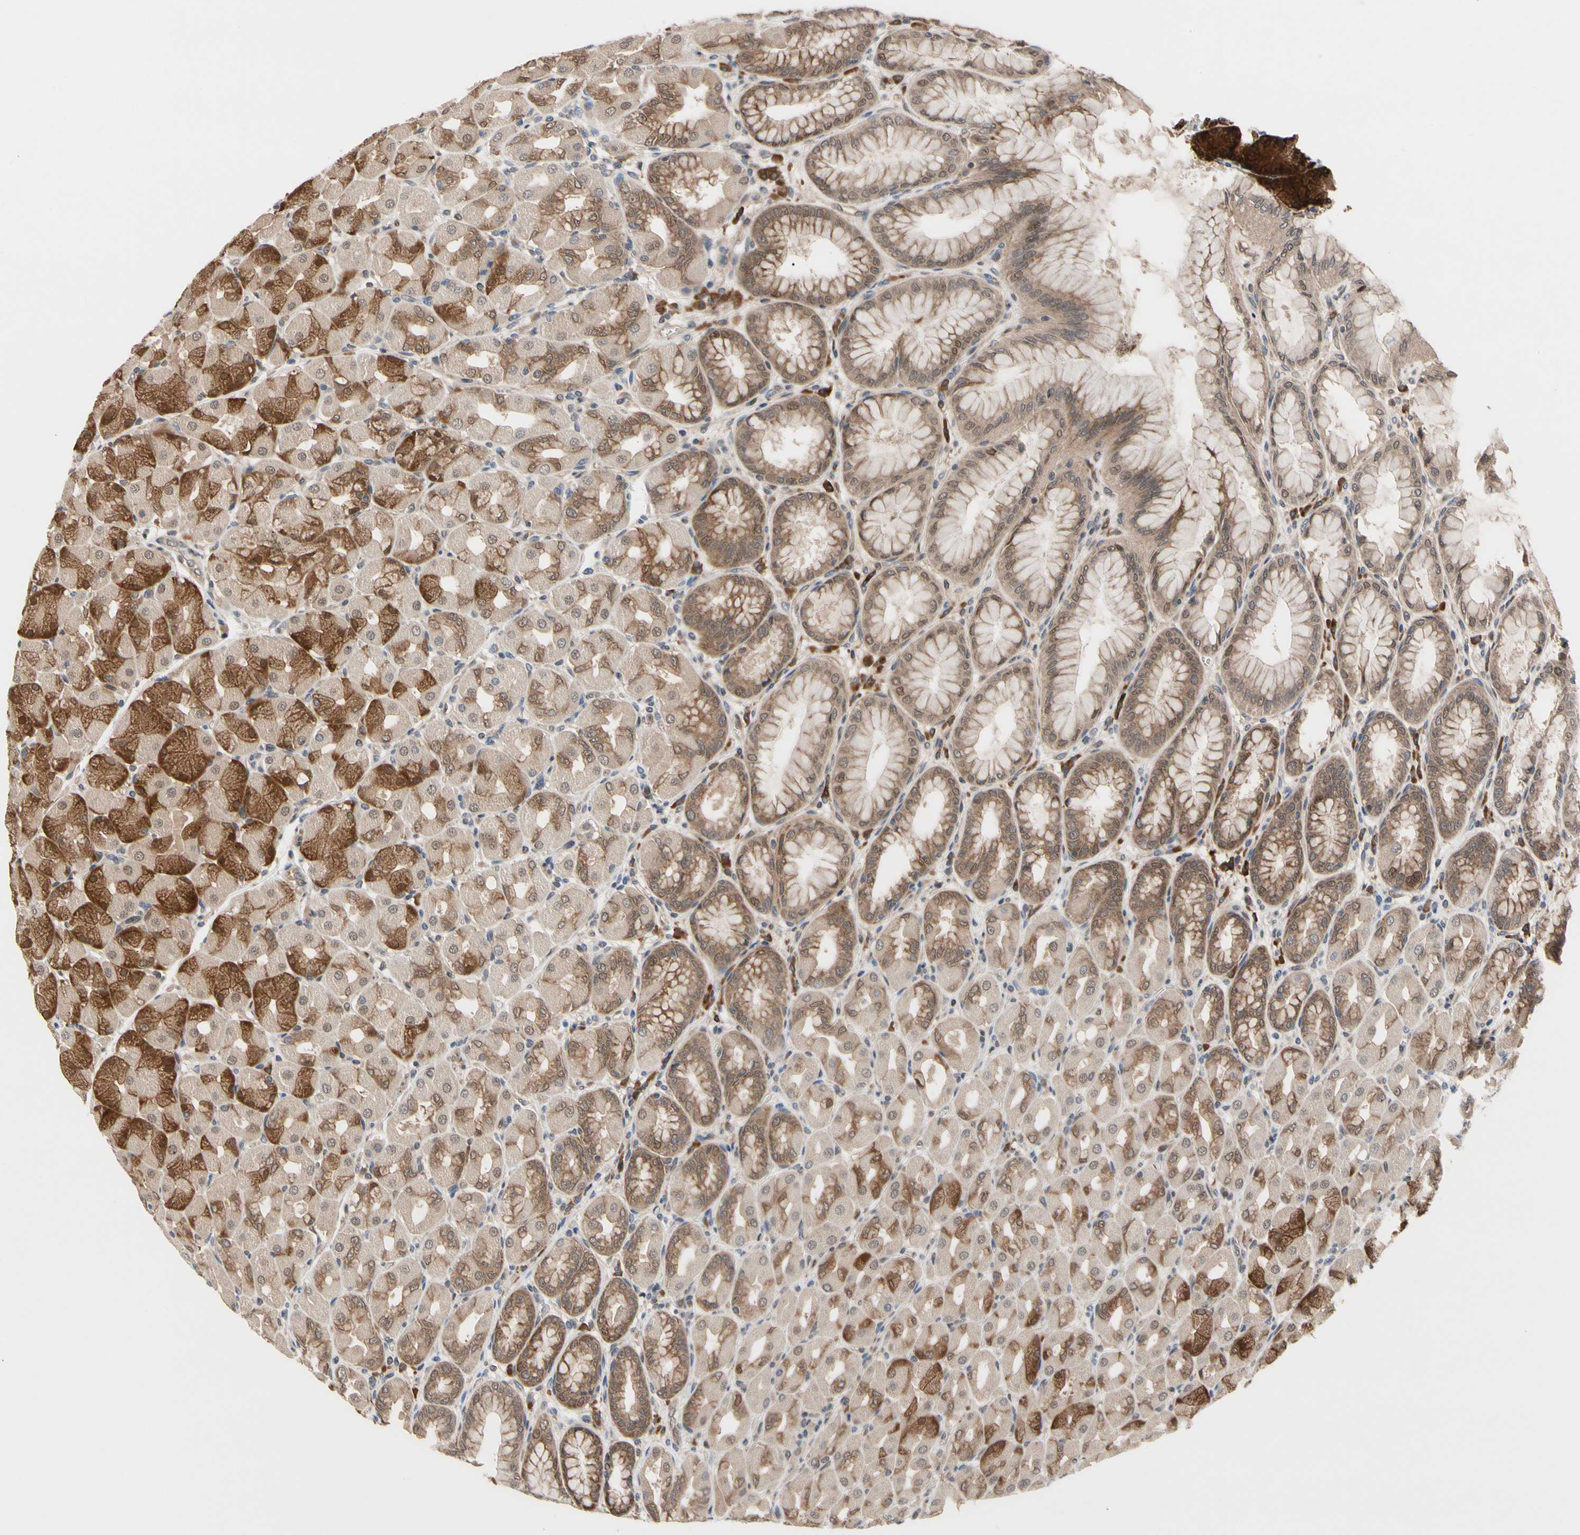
{"staining": {"intensity": "moderate", "quantity": ">75%", "location": "cytoplasmic/membranous"}, "tissue": "stomach", "cell_type": "Glandular cells", "image_type": "normal", "snomed": [{"axis": "morphology", "description": "Normal tissue, NOS"}, {"axis": "topography", "description": "Stomach, upper"}], "caption": "Moderate cytoplasmic/membranous protein expression is appreciated in about >75% of glandular cells in stomach. (DAB (3,3'-diaminobenzidine) = brown stain, brightfield microscopy at high magnification).", "gene": "CYTIP", "patient": {"sex": "female", "age": 56}}